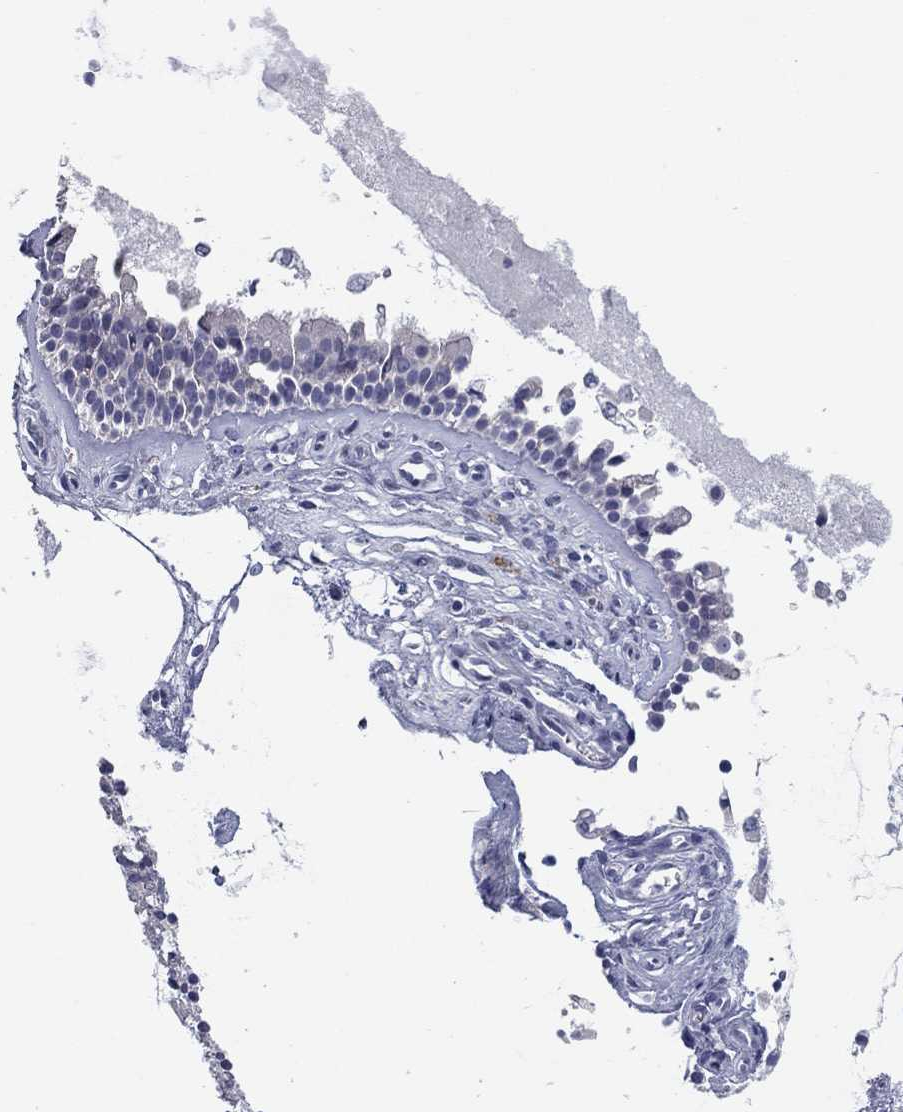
{"staining": {"intensity": "negative", "quantity": "none", "location": "none"}, "tissue": "nasopharynx", "cell_type": "Respiratory epithelial cells", "image_type": "normal", "snomed": [{"axis": "morphology", "description": "Normal tissue, NOS"}, {"axis": "topography", "description": "Nasopharynx"}], "caption": "Human nasopharynx stained for a protein using IHC reveals no positivity in respiratory epithelial cells.", "gene": "CNTNAP4", "patient": {"sex": "female", "age": 47}}